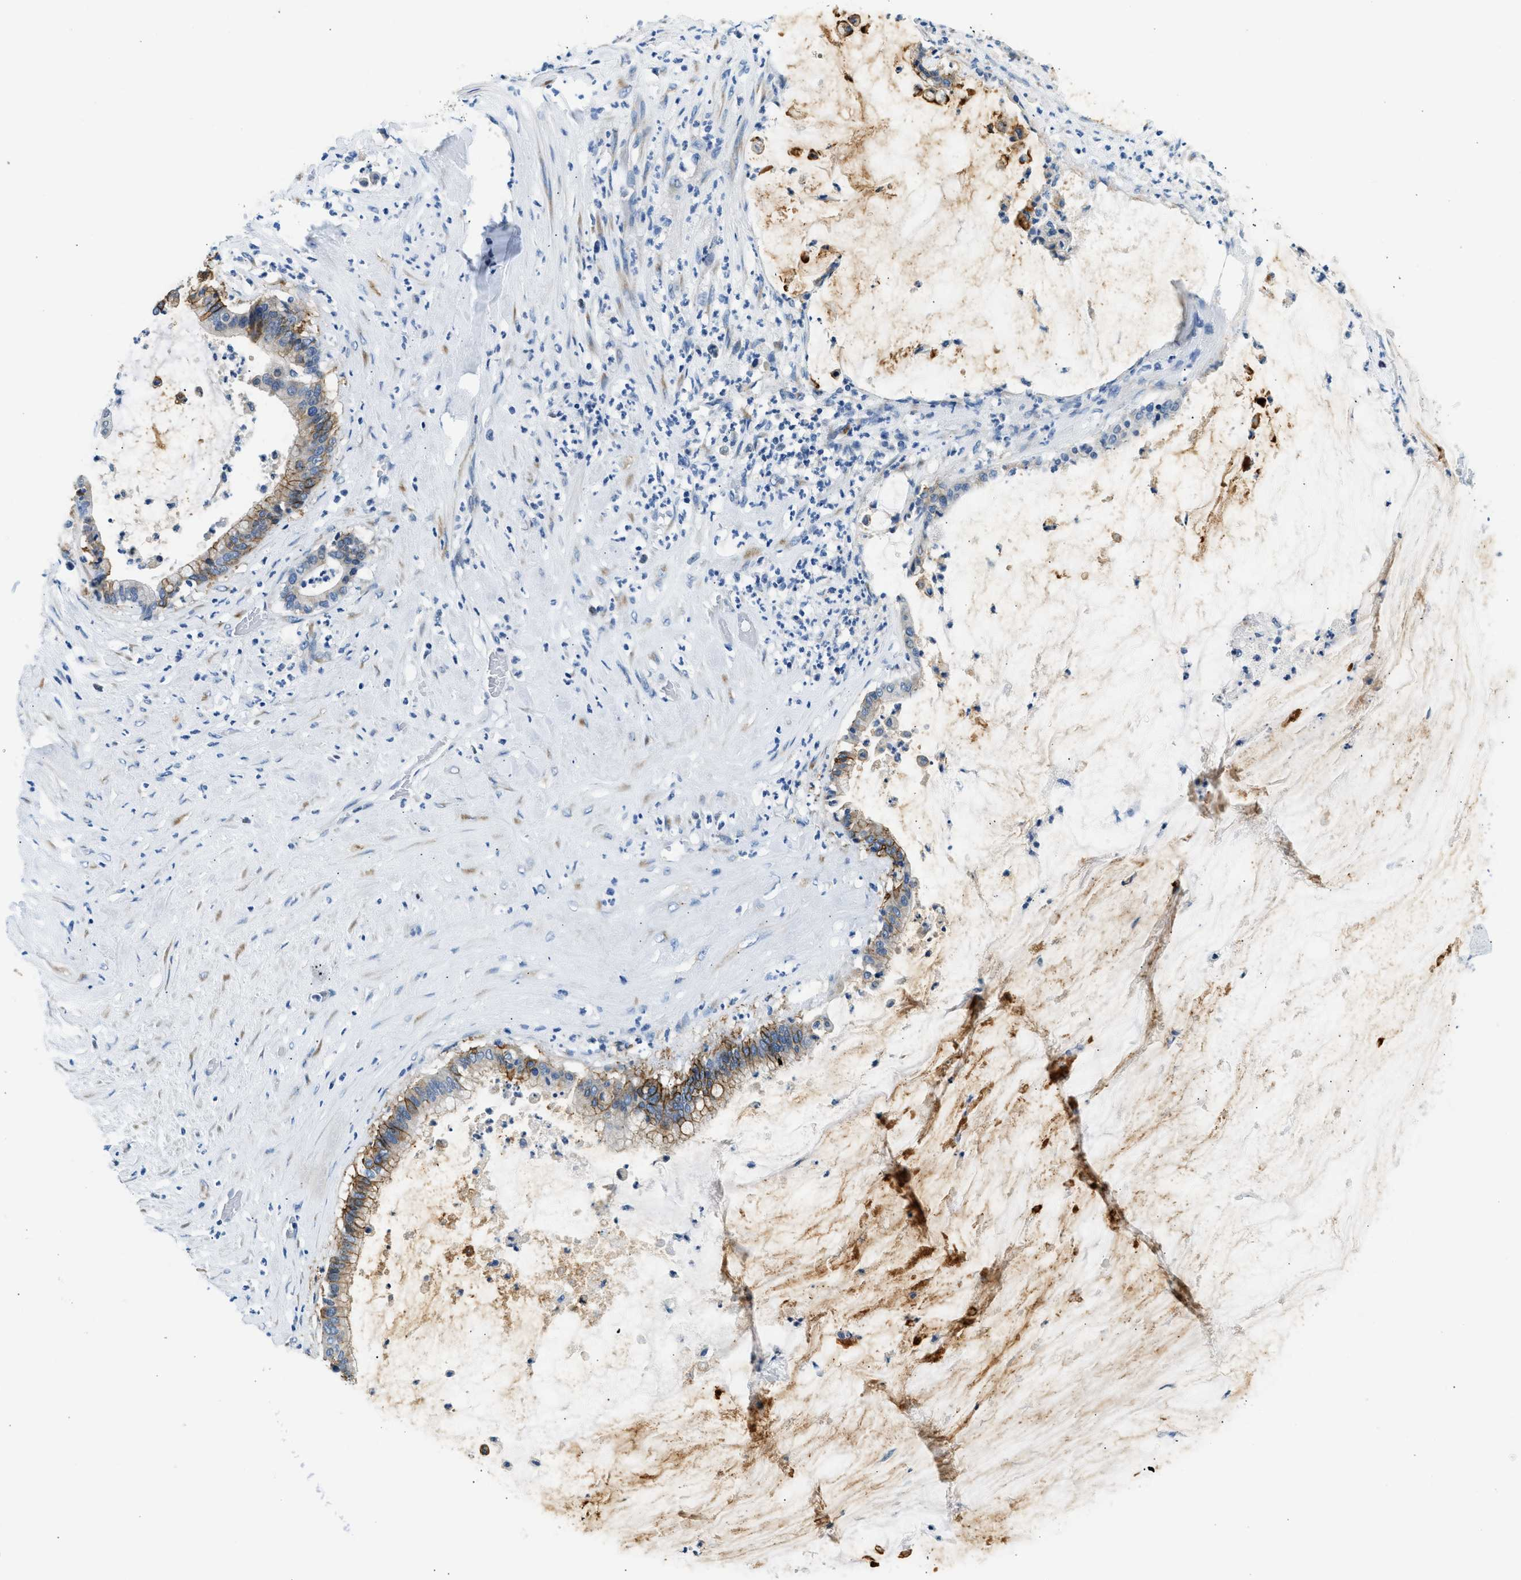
{"staining": {"intensity": "moderate", "quantity": "<25%", "location": "cytoplasmic/membranous"}, "tissue": "pancreatic cancer", "cell_type": "Tumor cells", "image_type": "cancer", "snomed": [{"axis": "morphology", "description": "Adenocarcinoma, NOS"}, {"axis": "topography", "description": "Pancreas"}], "caption": "Protein expression analysis of pancreatic adenocarcinoma reveals moderate cytoplasmic/membranous expression in about <25% of tumor cells.", "gene": "CLDN18", "patient": {"sex": "male", "age": 41}}